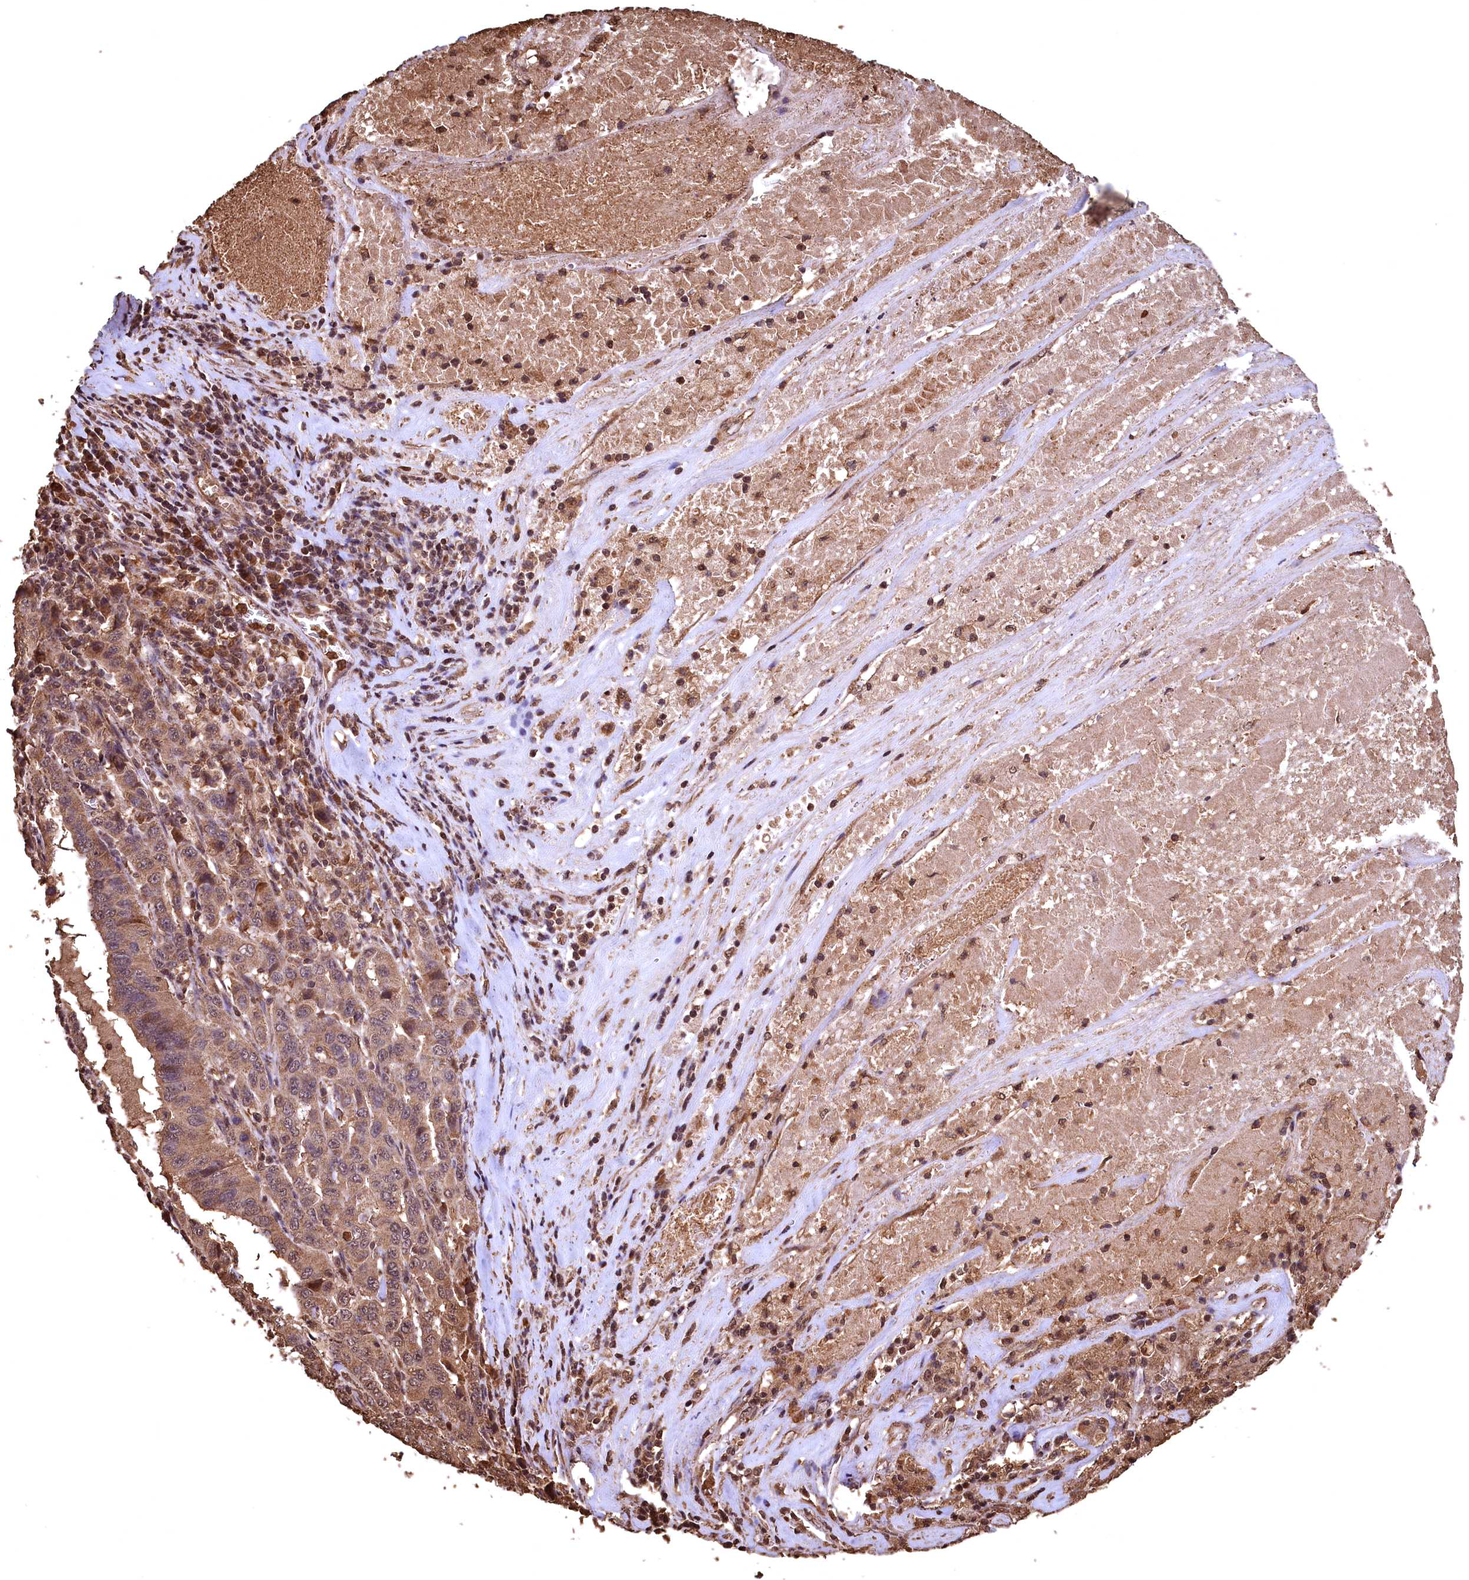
{"staining": {"intensity": "moderate", "quantity": ">75%", "location": "cytoplasmic/membranous,nuclear"}, "tissue": "pancreatic cancer", "cell_type": "Tumor cells", "image_type": "cancer", "snomed": [{"axis": "morphology", "description": "Adenocarcinoma, NOS"}, {"axis": "topography", "description": "Pancreas"}], "caption": "The immunohistochemical stain labels moderate cytoplasmic/membranous and nuclear expression in tumor cells of pancreatic adenocarcinoma tissue.", "gene": "CEP57L1", "patient": {"sex": "male", "age": 63}}